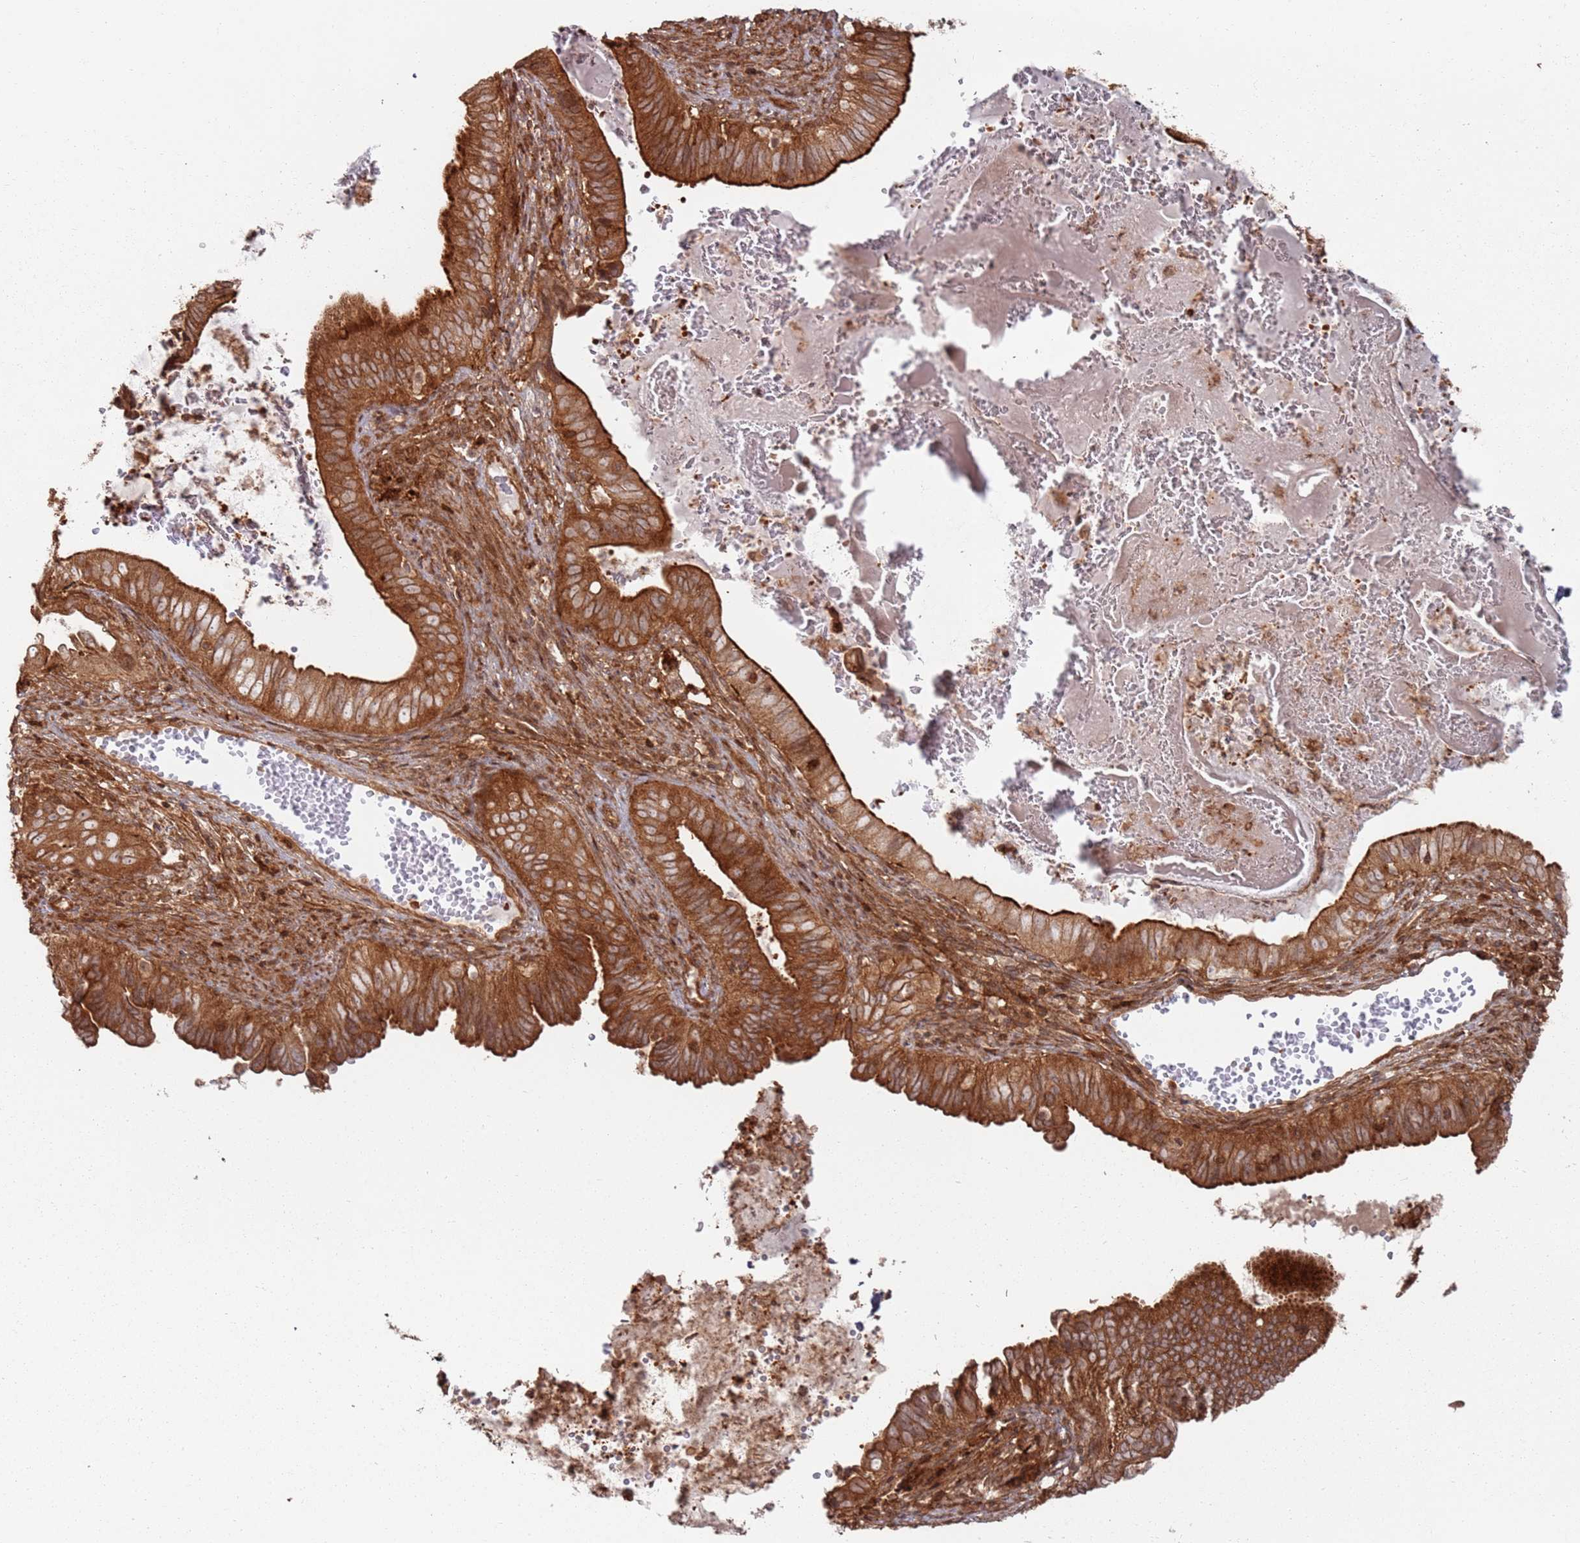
{"staining": {"intensity": "strong", "quantity": ">75%", "location": "cytoplasmic/membranous"}, "tissue": "cervical cancer", "cell_type": "Tumor cells", "image_type": "cancer", "snomed": [{"axis": "morphology", "description": "Adenocarcinoma, NOS"}, {"axis": "topography", "description": "Cervix"}], "caption": "A histopathology image of adenocarcinoma (cervical) stained for a protein shows strong cytoplasmic/membranous brown staining in tumor cells.", "gene": "PIH1D1", "patient": {"sex": "female", "age": 42}}